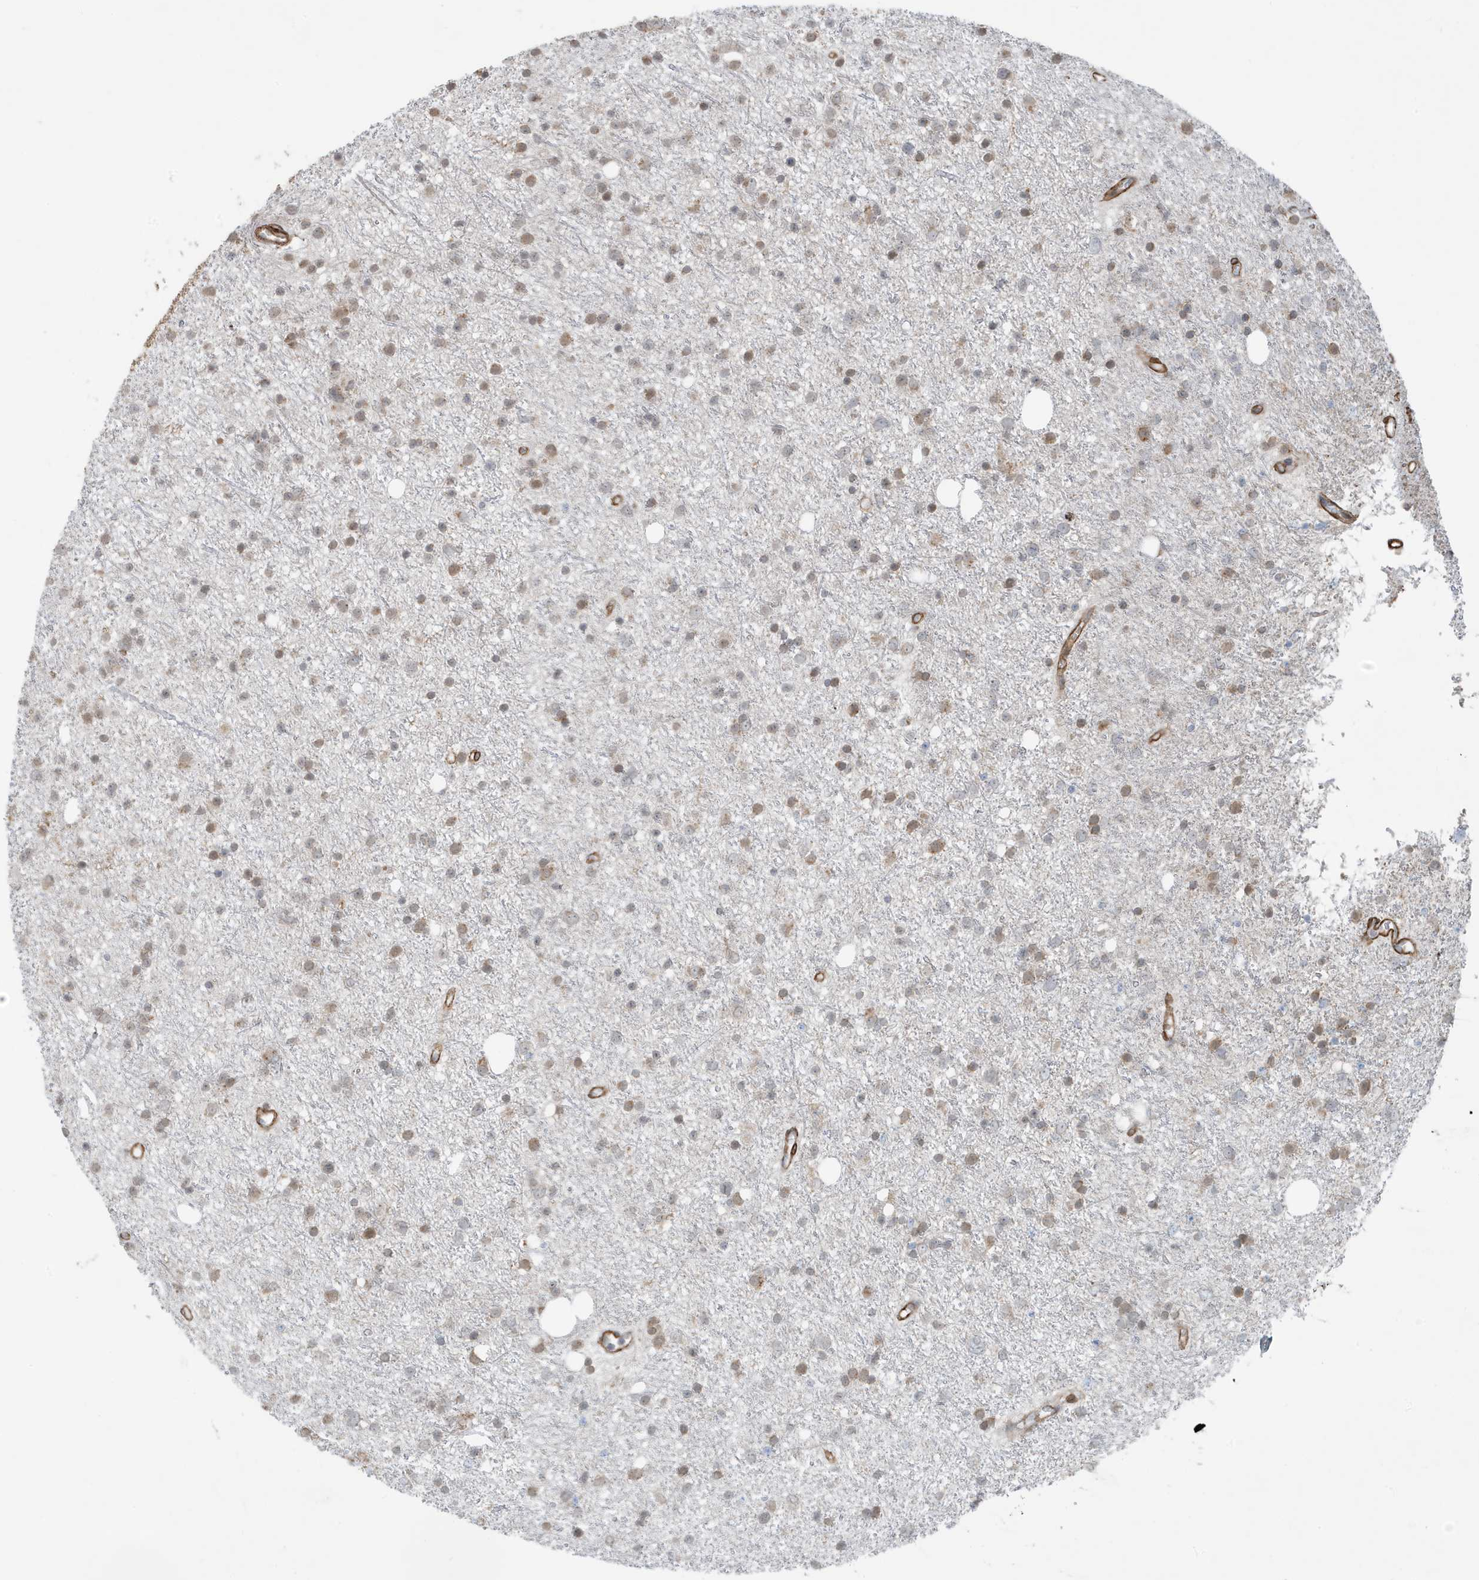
{"staining": {"intensity": "weak", "quantity": "25%-75%", "location": "cytoplasmic/membranous"}, "tissue": "glioma", "cell_type": "Tumor cells", "image_type": "cancer", "snomed": [{"axis": "morphology", "description": "Glioma, malignant, Low grade"}, {"axis": "topography", "description": "Cerebral cortex"}], "caption": "A histopathology image of human glioma stained for a protein exhibits weak cytoplasmic/membranous brown staining in tumor cells.", "gene": "CHCHD4", "patient": {"sex": "female", "age": 39}}